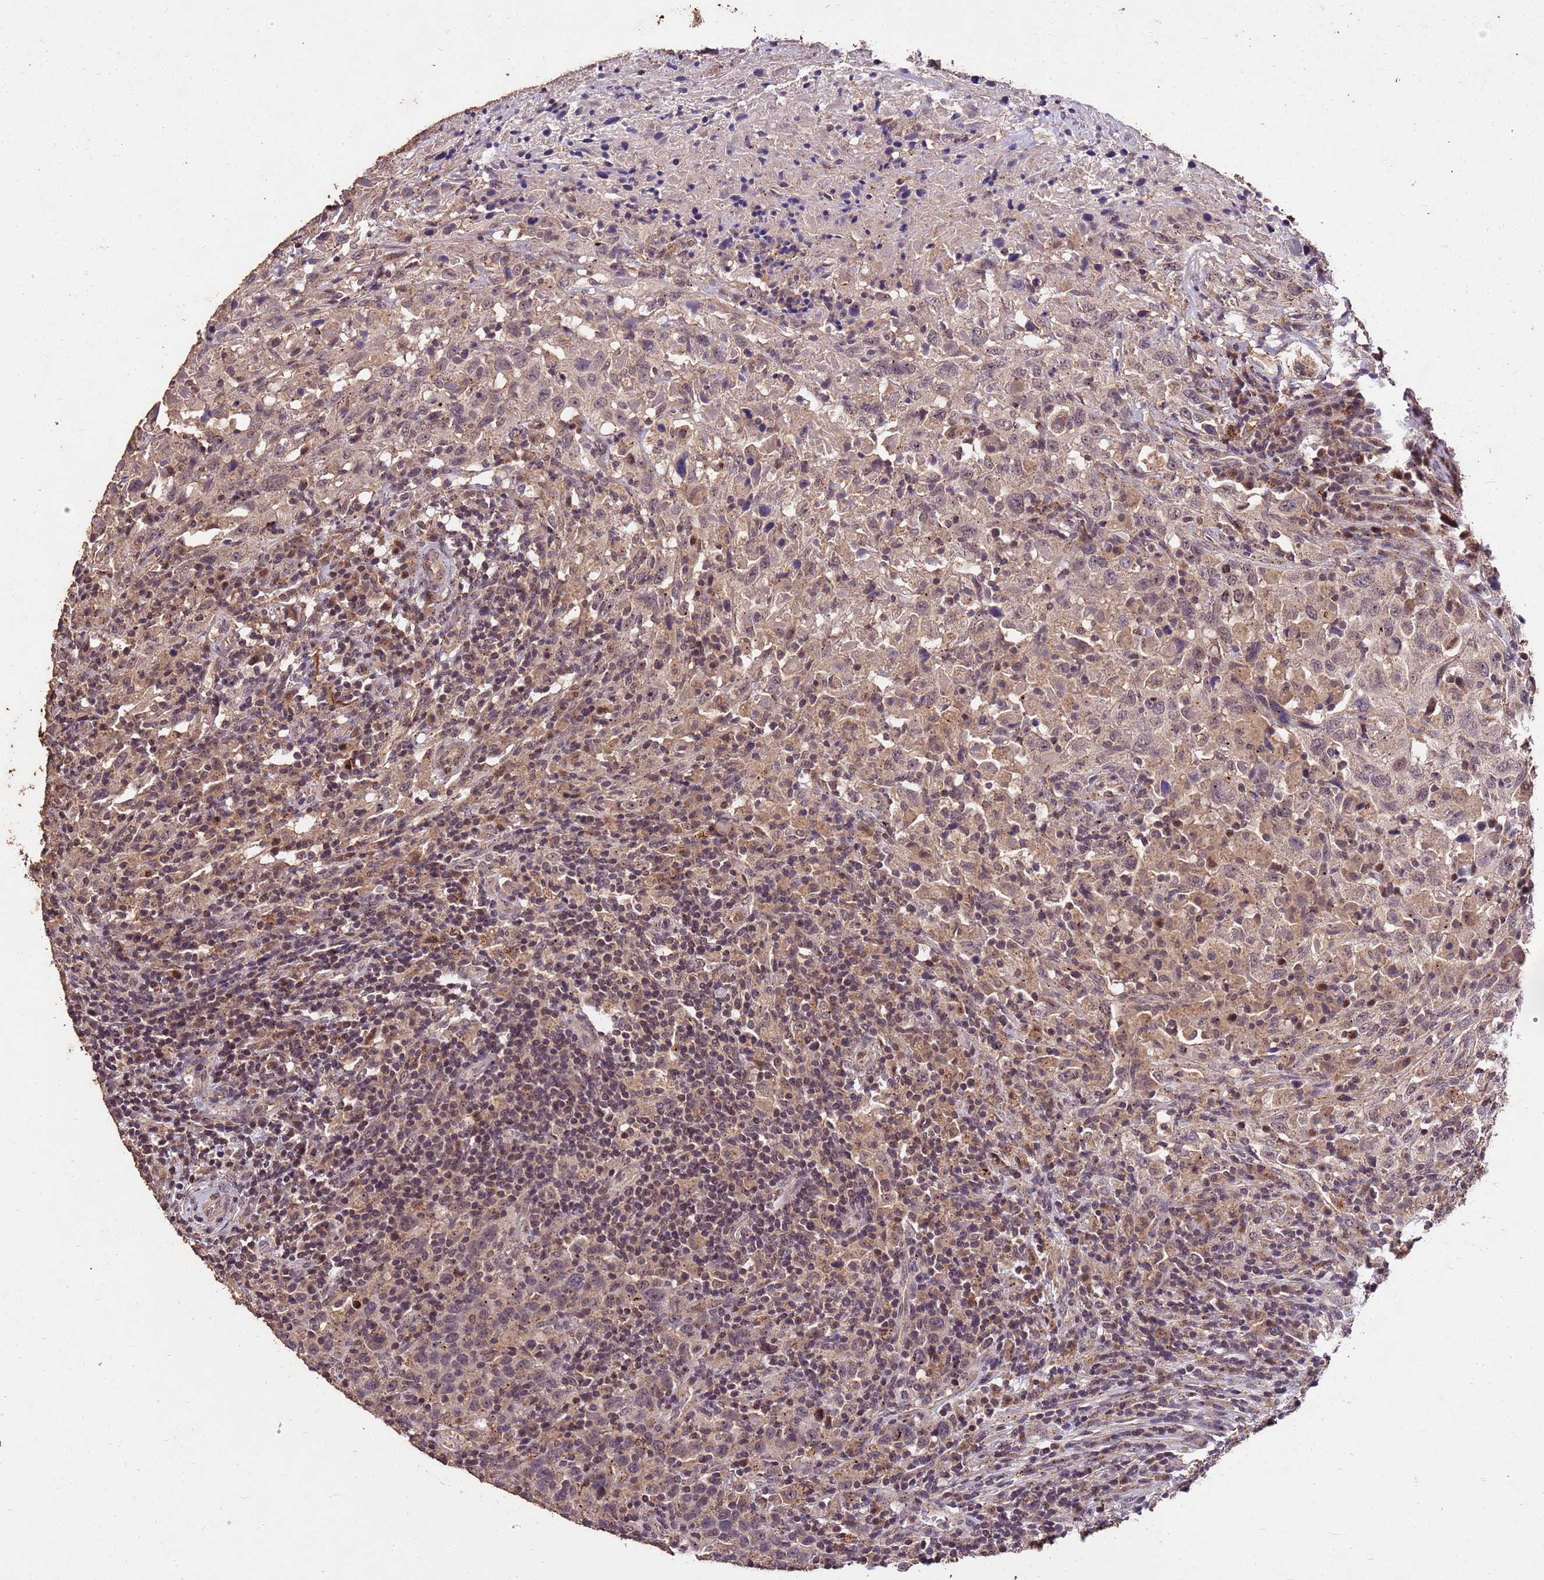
{"staining": {"intensity": "weak", "quantity": ">75%", "location": "cytoplasmic/membranous,nuclear"}, "tissue": "urothelial cancer", "cell_type": "Tumor cells", "image_type": "cancer", "snomed": [{"axis": "morphology", "description": "Urothelial carcinoma, High grade"}, {"axis": "topography", "description": "Urinary bladder"}], "caption": "High-grade urothelial carcinoma stained with DAB (3,3'-diaminobenzidine) immunohistochemistry (IHC) demonstrates low levels of weak cytoplasmic/membranous and nuclear staining in approximately >75% of tumor cells.", "gene": "TOR4A", "patient": {"sex": "male", "age": 61}}